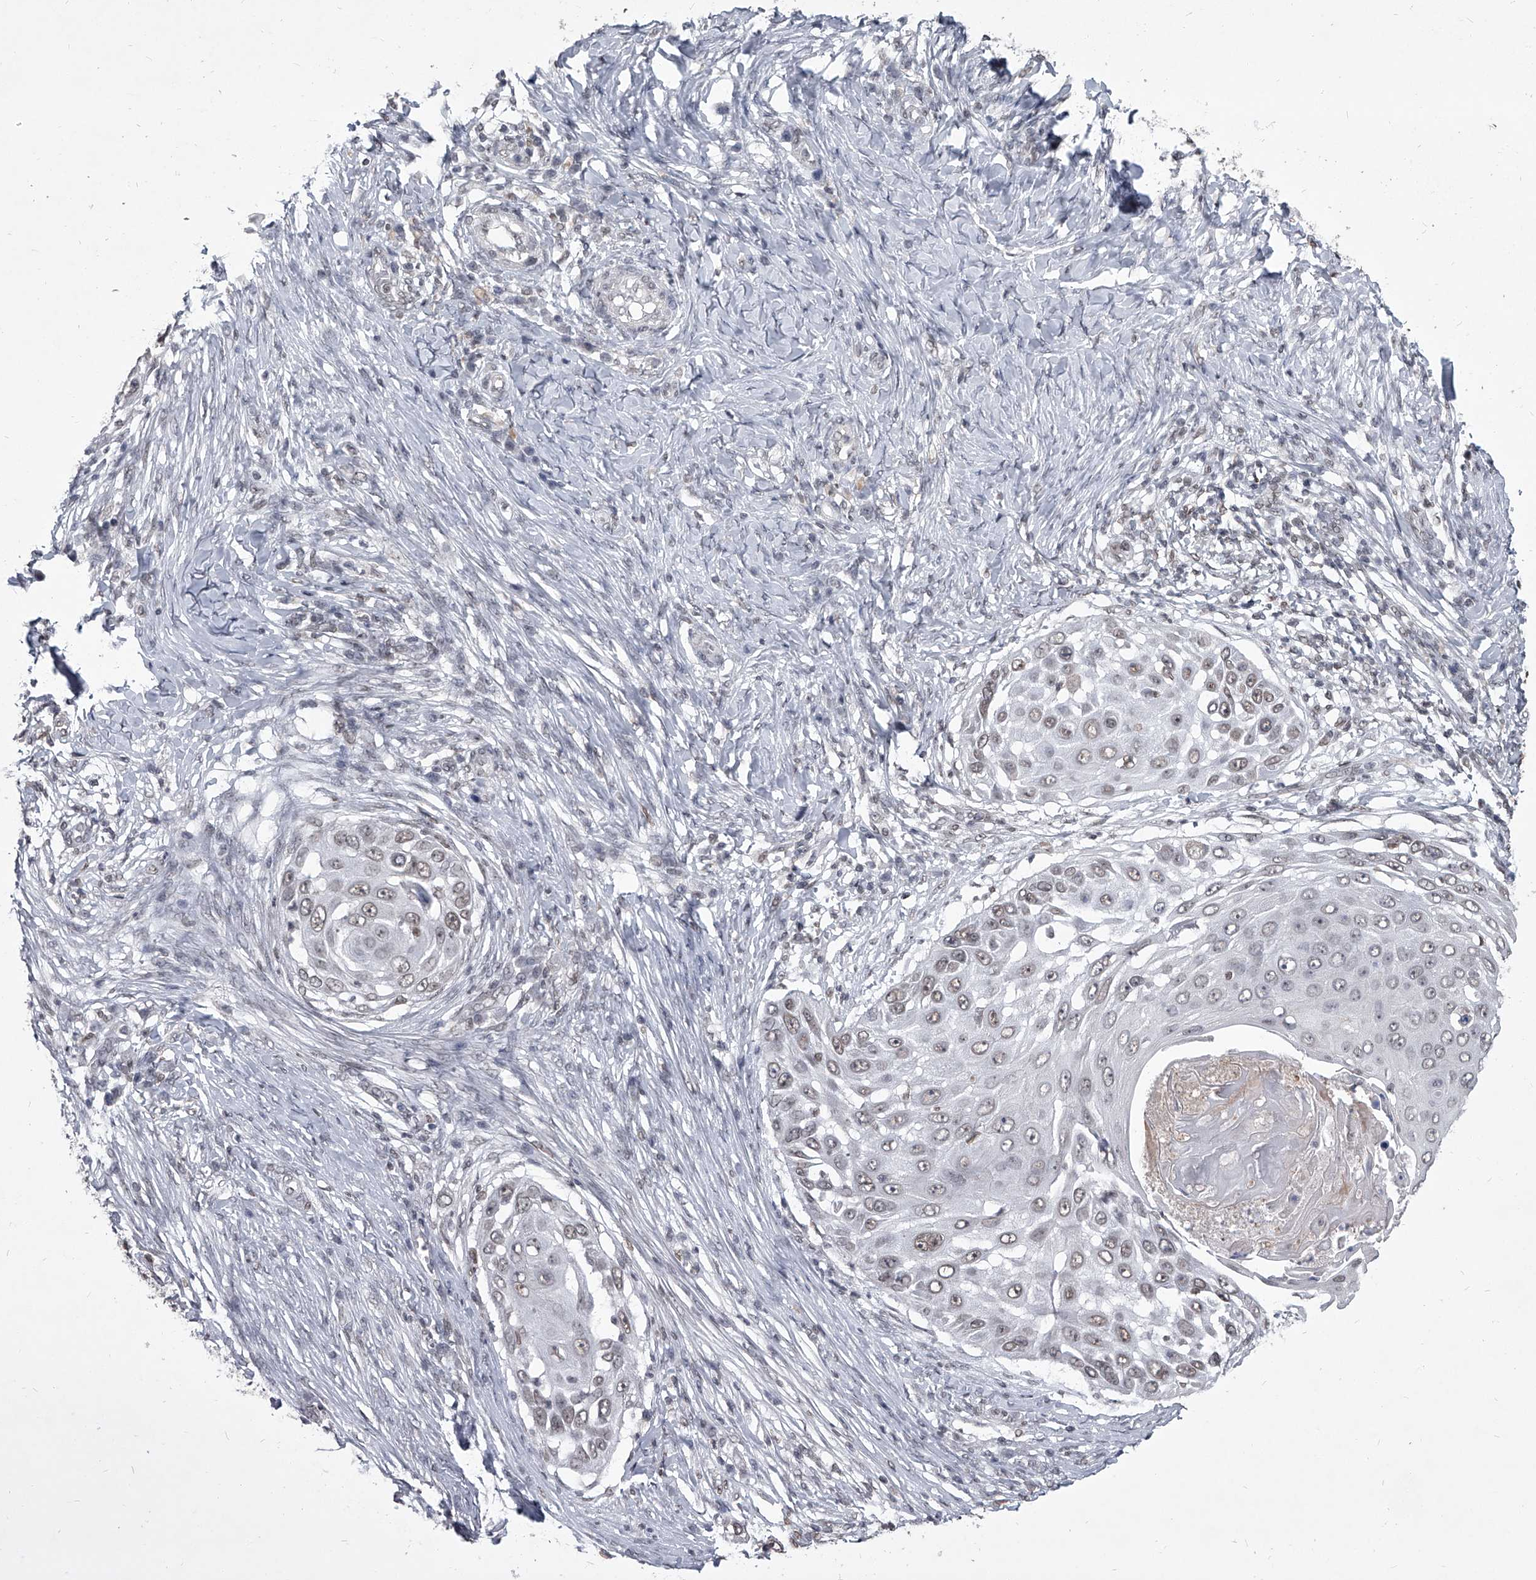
{"staining": {"intensity": "weak", "quantity": "25%-75%", "location": "nuclear"}, "tissue": "skin cancer", "cell_type": "Tumor cells", "image_type": "cancer", "snomed": [{"axis": "morphology", "description": "Squamous cell carcinoma, NOS"}, {"axis": "topography", "description": "Skin"}], "caption": "Immunohistochemical staining of squamous cell carcinoma (skin) exhibits weak nuclear protein expression in about 25%-75% of tumor cells. (DAB = brown stain, brightfield microscopy at high magnification).", "gene": "PPIL4", "patient": {"sex": "female", "age": 44}}